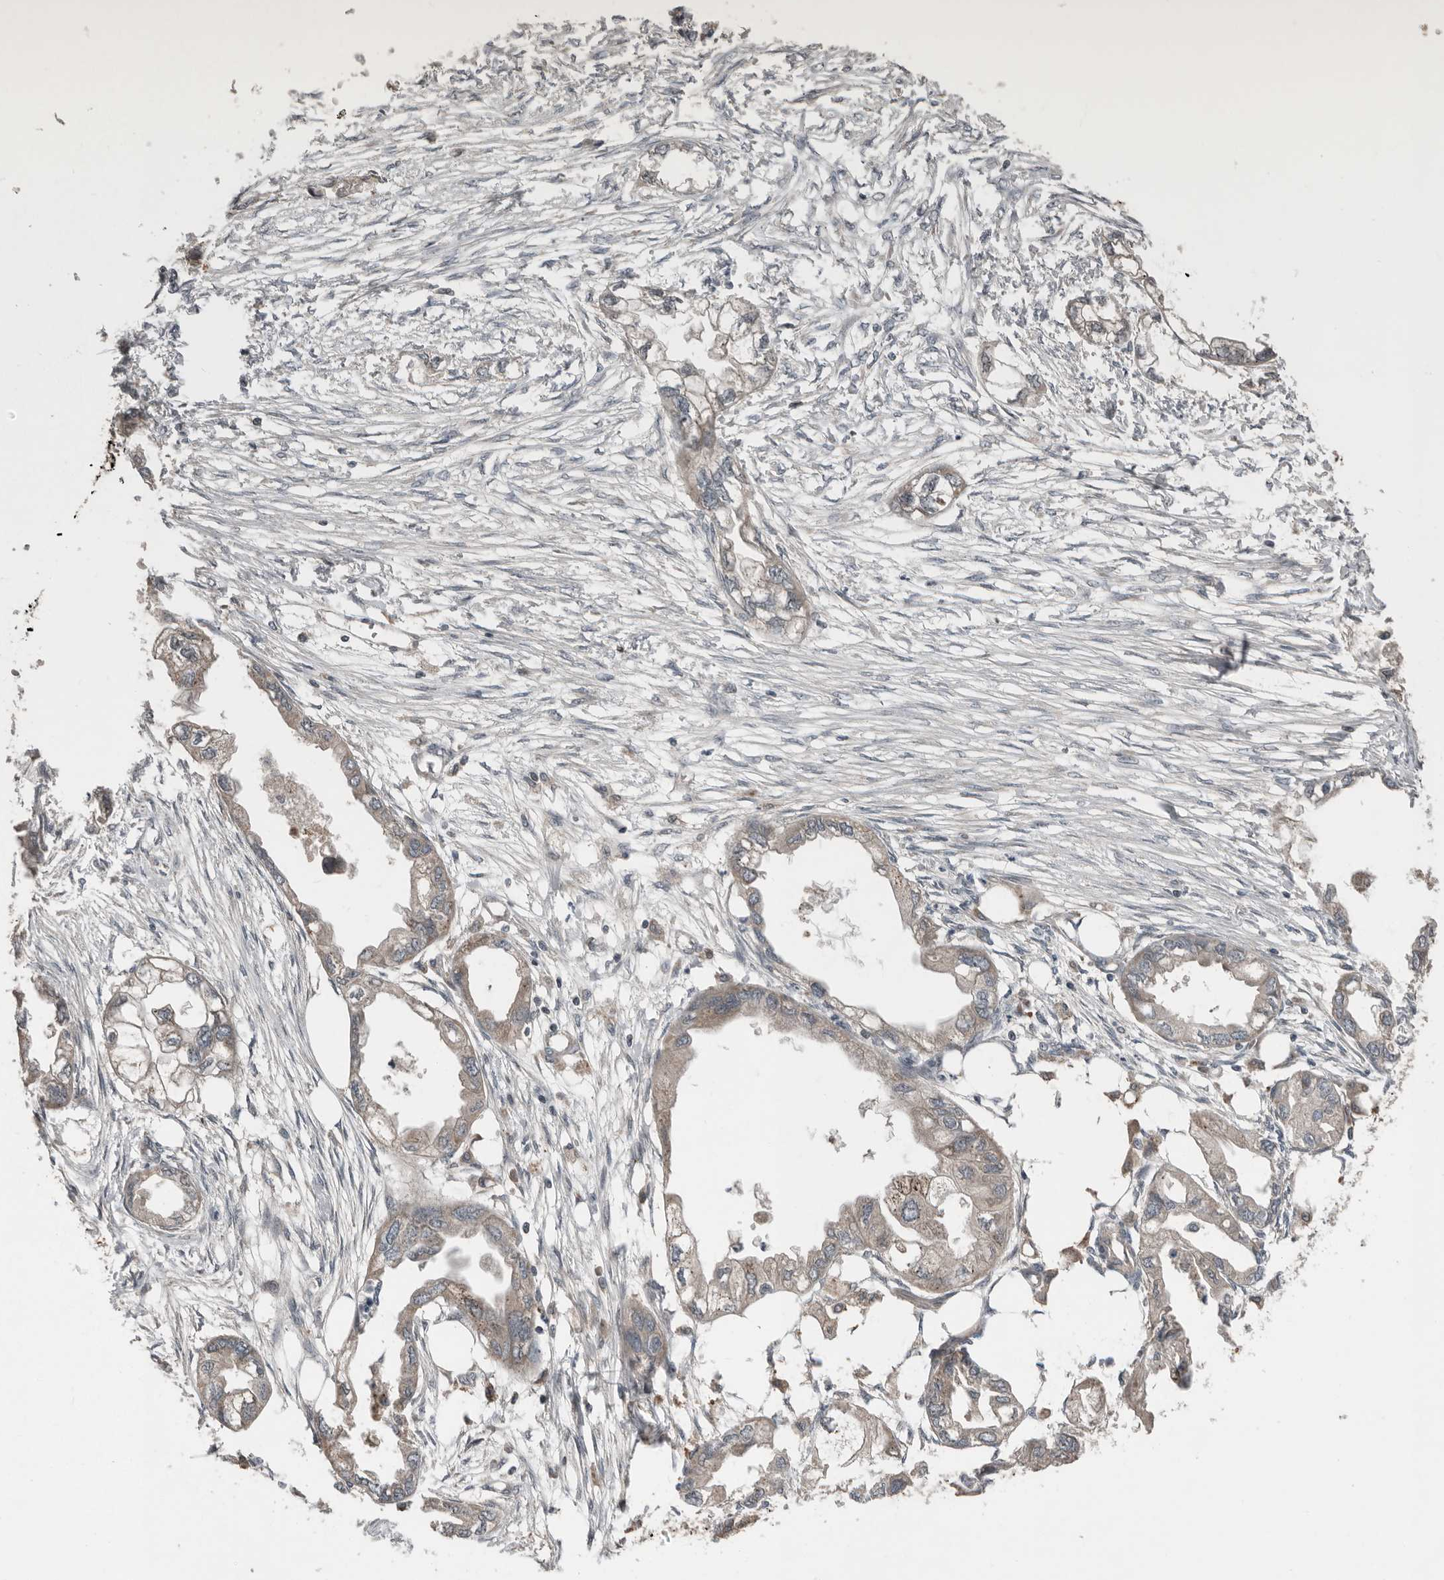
{"staining": {"intensity": "weak", "quantity": "<25%", "location": "cytoplasmic/membranous"}, "tissue": "endometrial cancer", "cell_type": "Tumor cells", "image_type": "cancer", "snomed": [{"axis": "morphology", "description": "Adenocarcinoma, NOS"}, {"axis": "morphology", "description": "Adenocarcinoma, metastatic, NOS"}, {"axis": "topography", "description": "Adipose tissue"}, {"axis": "topography", "description": "Endometrium"}], "caption": "Tumor cells show no significant protein staining in endometrial cancer. (Brightfield microscopy of DAB immunohistochemistry (IHC) at high magnification).", "gene": "SLC6A7", "patient": {"sex": "female", "age": 67}}